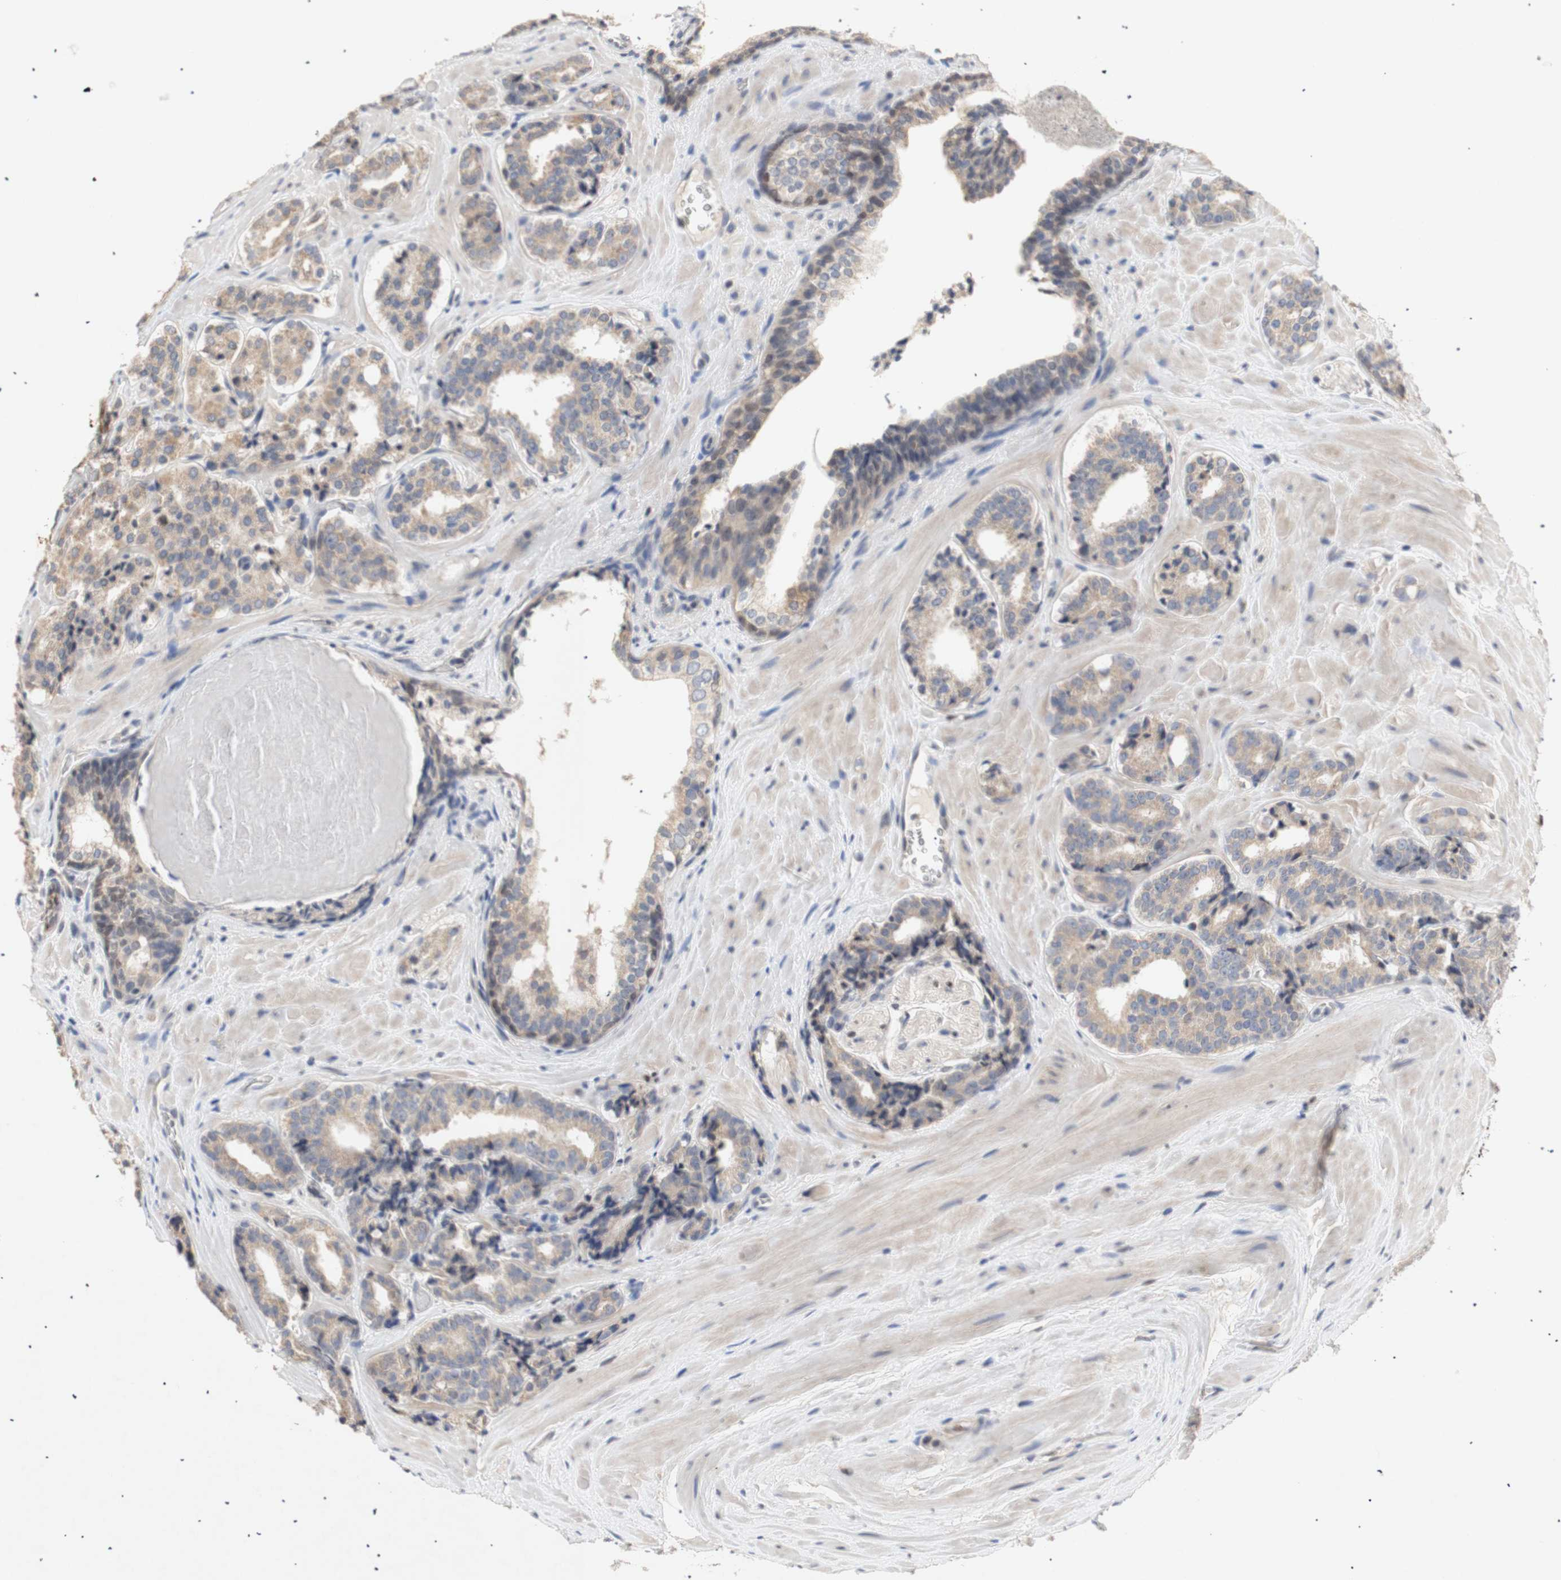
{"staining": {"intensity": "weak", "quantity": ">75%", "location": "cytoplasmic/membranous"}, "tissue": "prostate cancer", "cell_type": "Tumor cells", "image_type": "cancer", "snomed": [{"axis": "morphology", "description": "Adenocarcinoma, High grade"}, {"axis": "topography", "description": "Prostate"}], "caption": "Human high-grade adenocarcinoma (prostate) stained for a protein (brown) displays weak cytoplasmic/membranous positive expression in about >75% of tumor cells.", "gene": "FOSB", "patient": {"sex": "male", "age": 60}}